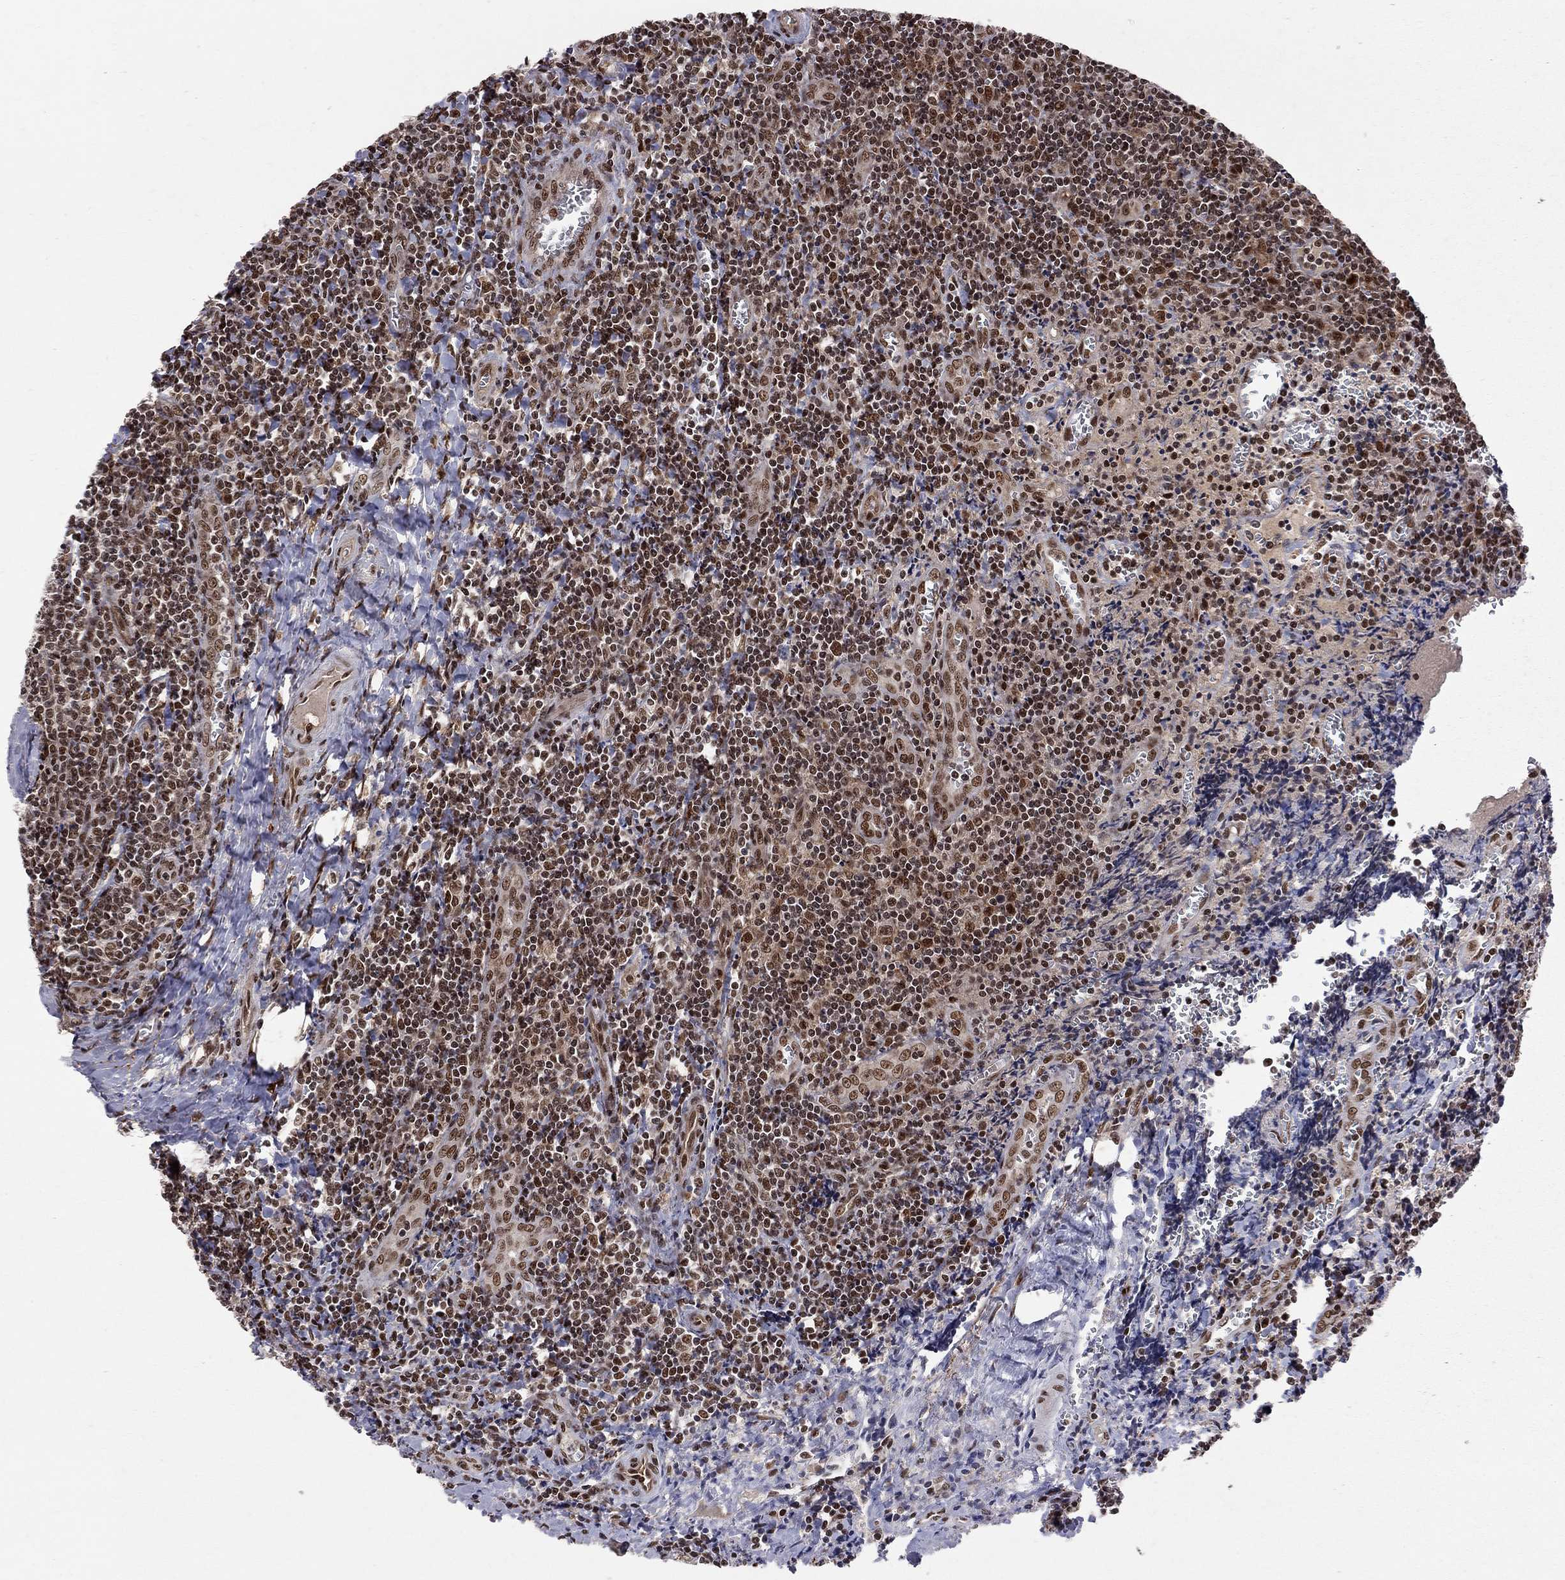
{"staining": {"intensity": "strong", "quantity": "25%-75%", "location": "nuclear"}, "tissue": "tonsil", "cell_type": "Germinal center cells", "image_type": "normal", "snomed": [{"axis": "morphology", "description": "Normal tissue, NOS"}, {"axis": "morphology", "description": "Inflammation, NOS"}, {"axis": "topography", "description": "Tonsil"}], "caption": "This is a histology image of immunohistochemistry staining of unremarkable tonsil, which shows strong positivity in the nuclear of germinal center cells.", "gene": "SAP30L", "patient": {"sex": "female", "age": 31}}